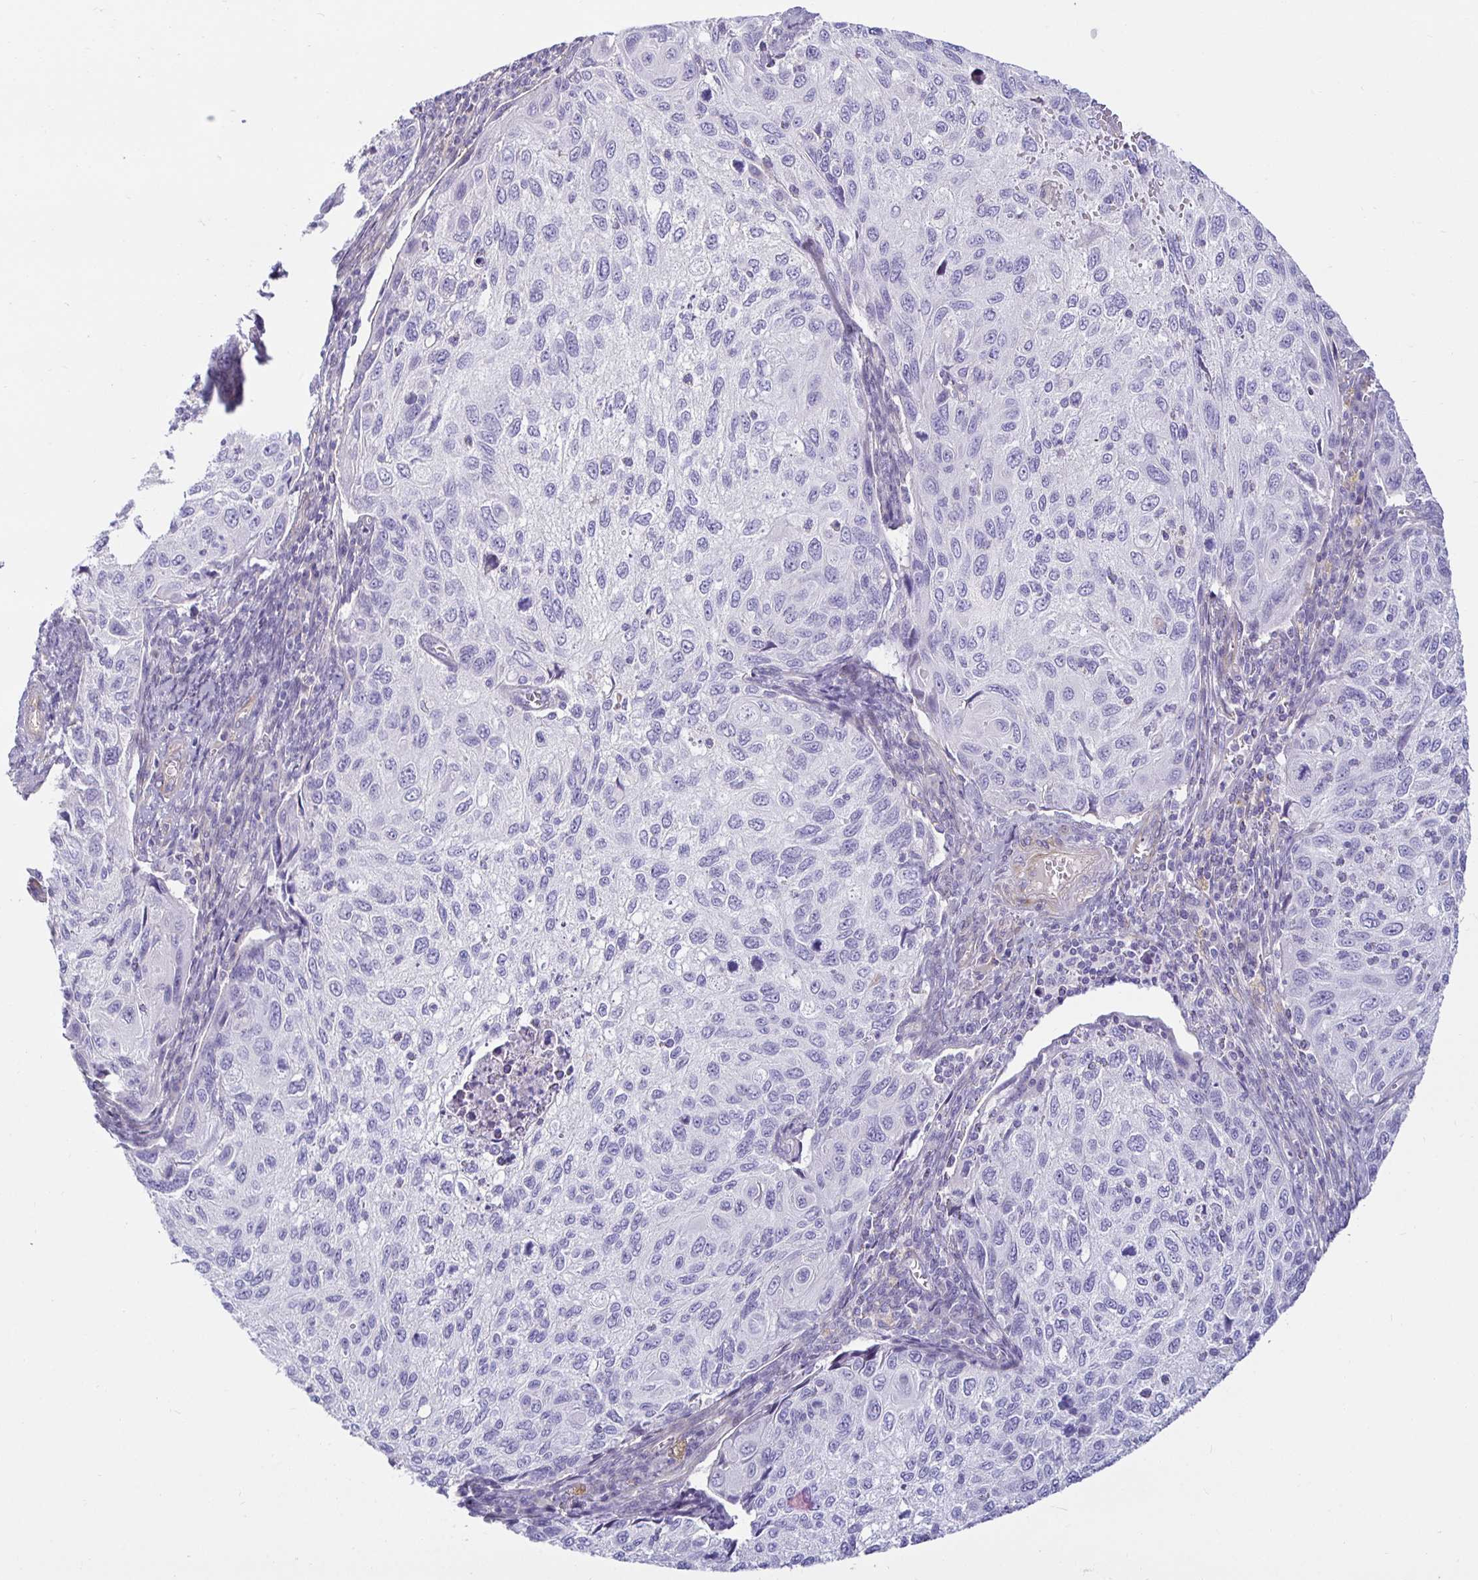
{"staining": {"intensity": "negative", "quantity": "none", "location": "none"}, "tissue": "cervical cancer", "cell_type": "Tumor cells", "image_type": "cancer", "snomed": [{"axis": "morphology", "description": "Squamous cell carcinoma, NOS"}, {"axis": "topography", "description": "Cervix"}], "caption": "This is an immunohistochemistry photomicrograph of cervical cancer (squamous cell carcinoma). There is no staining in tumor cells.", "gene": "SPAG4", "patient": {"sex": "female", "age": 70}}